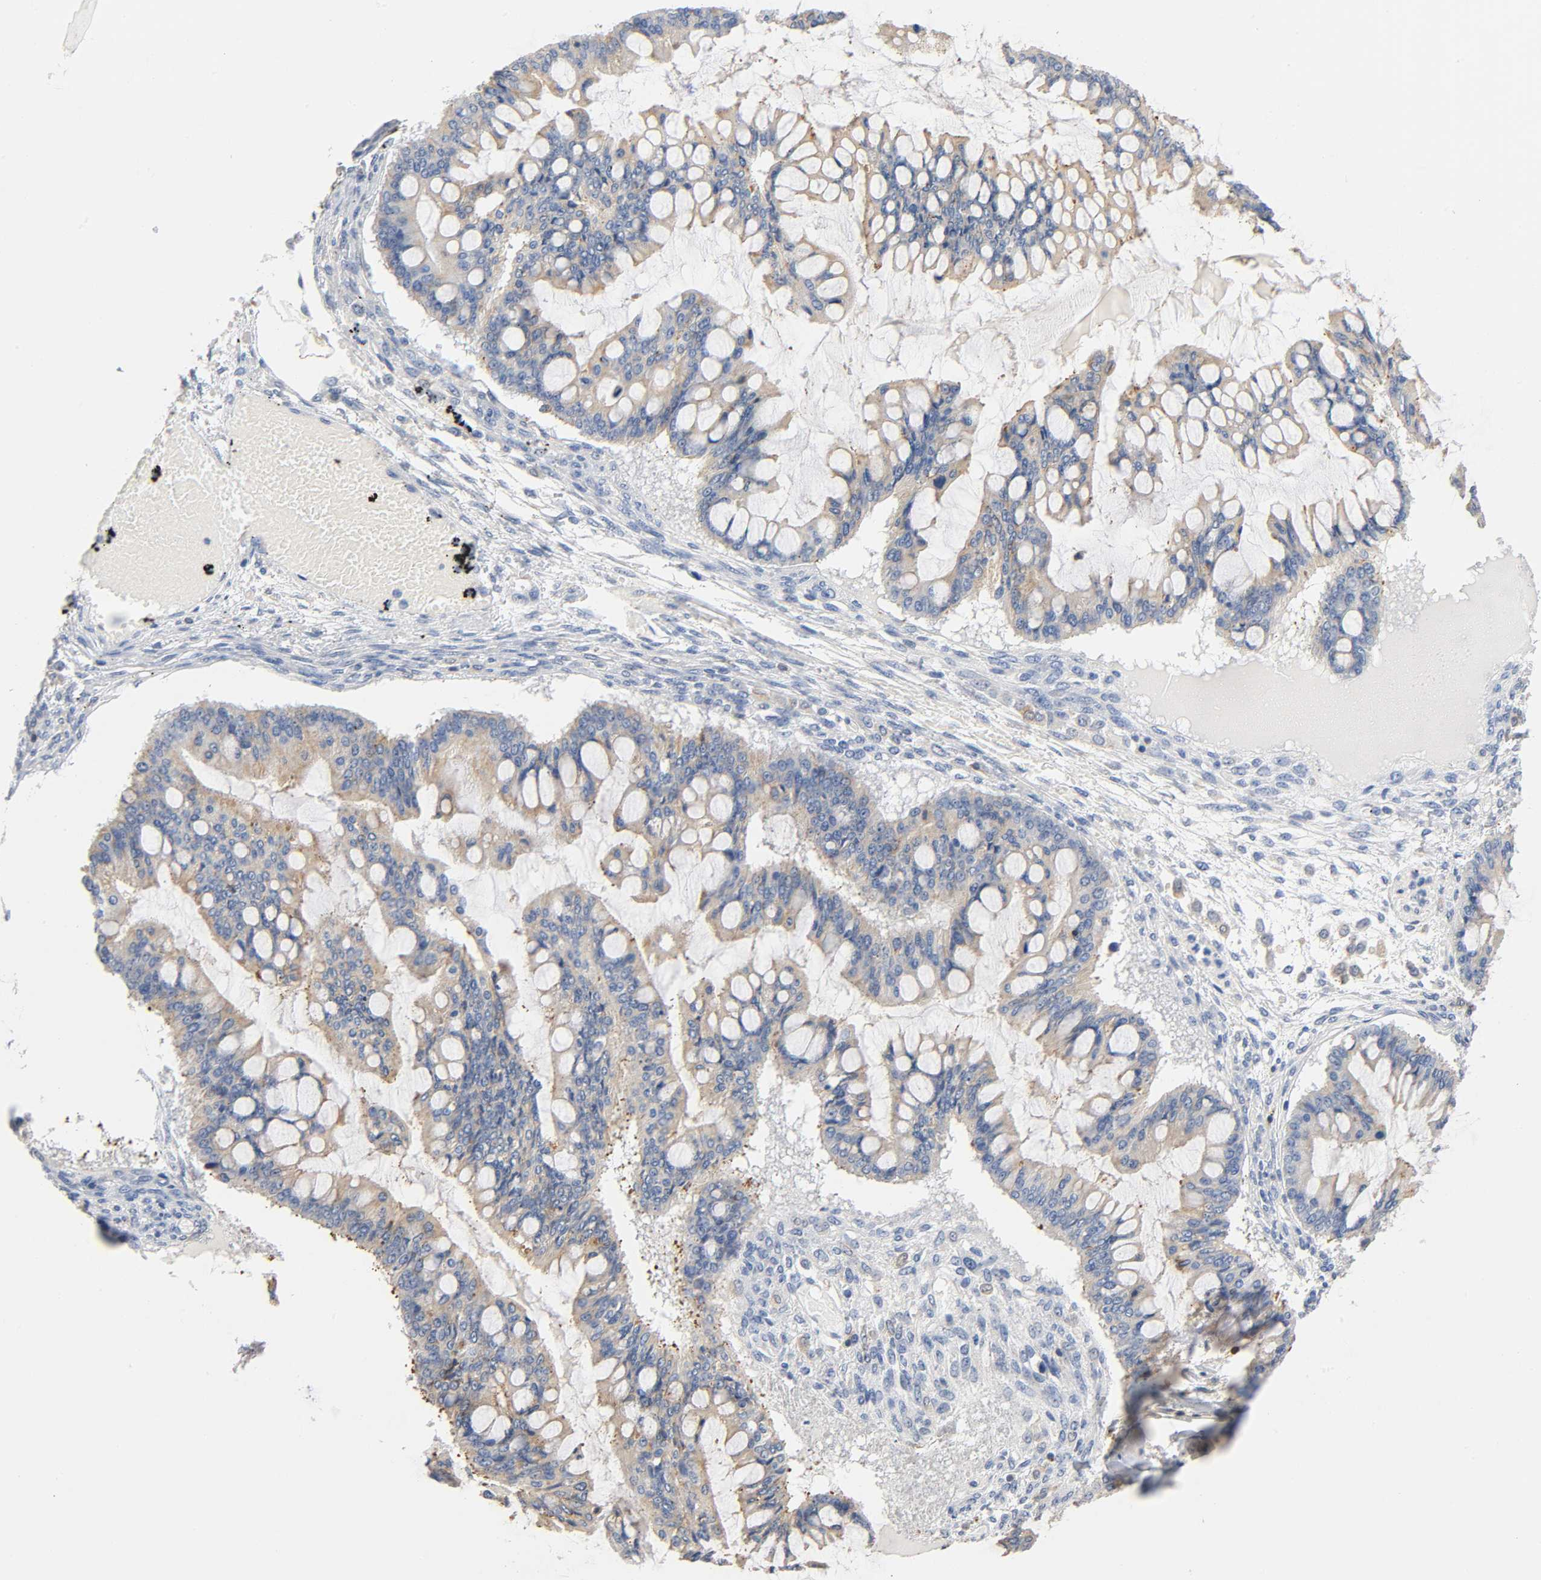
{"staining": {"intensity": "weak", "quantity": "25%-75%", "location": "cytoplasmic/membranous"}, "tissue": "ovarian cancer", "cell_type": "Tumor cells", "image_type": "cancer", "snomed": [{"axis": "morphology", "description": "Cystadenocarcinoma, mucinous, NOS"}, {"axis": "topography", "description": "Ovary"}], "caption": "Tumor cells display low levels of weak cytoplasmic/membranous expression in approximately 25%-75% of cells in ovarian mucinous cystadenocarcinoma.", "gene": "UCKL1", "patient": {"sex": "female", "age": 73}}